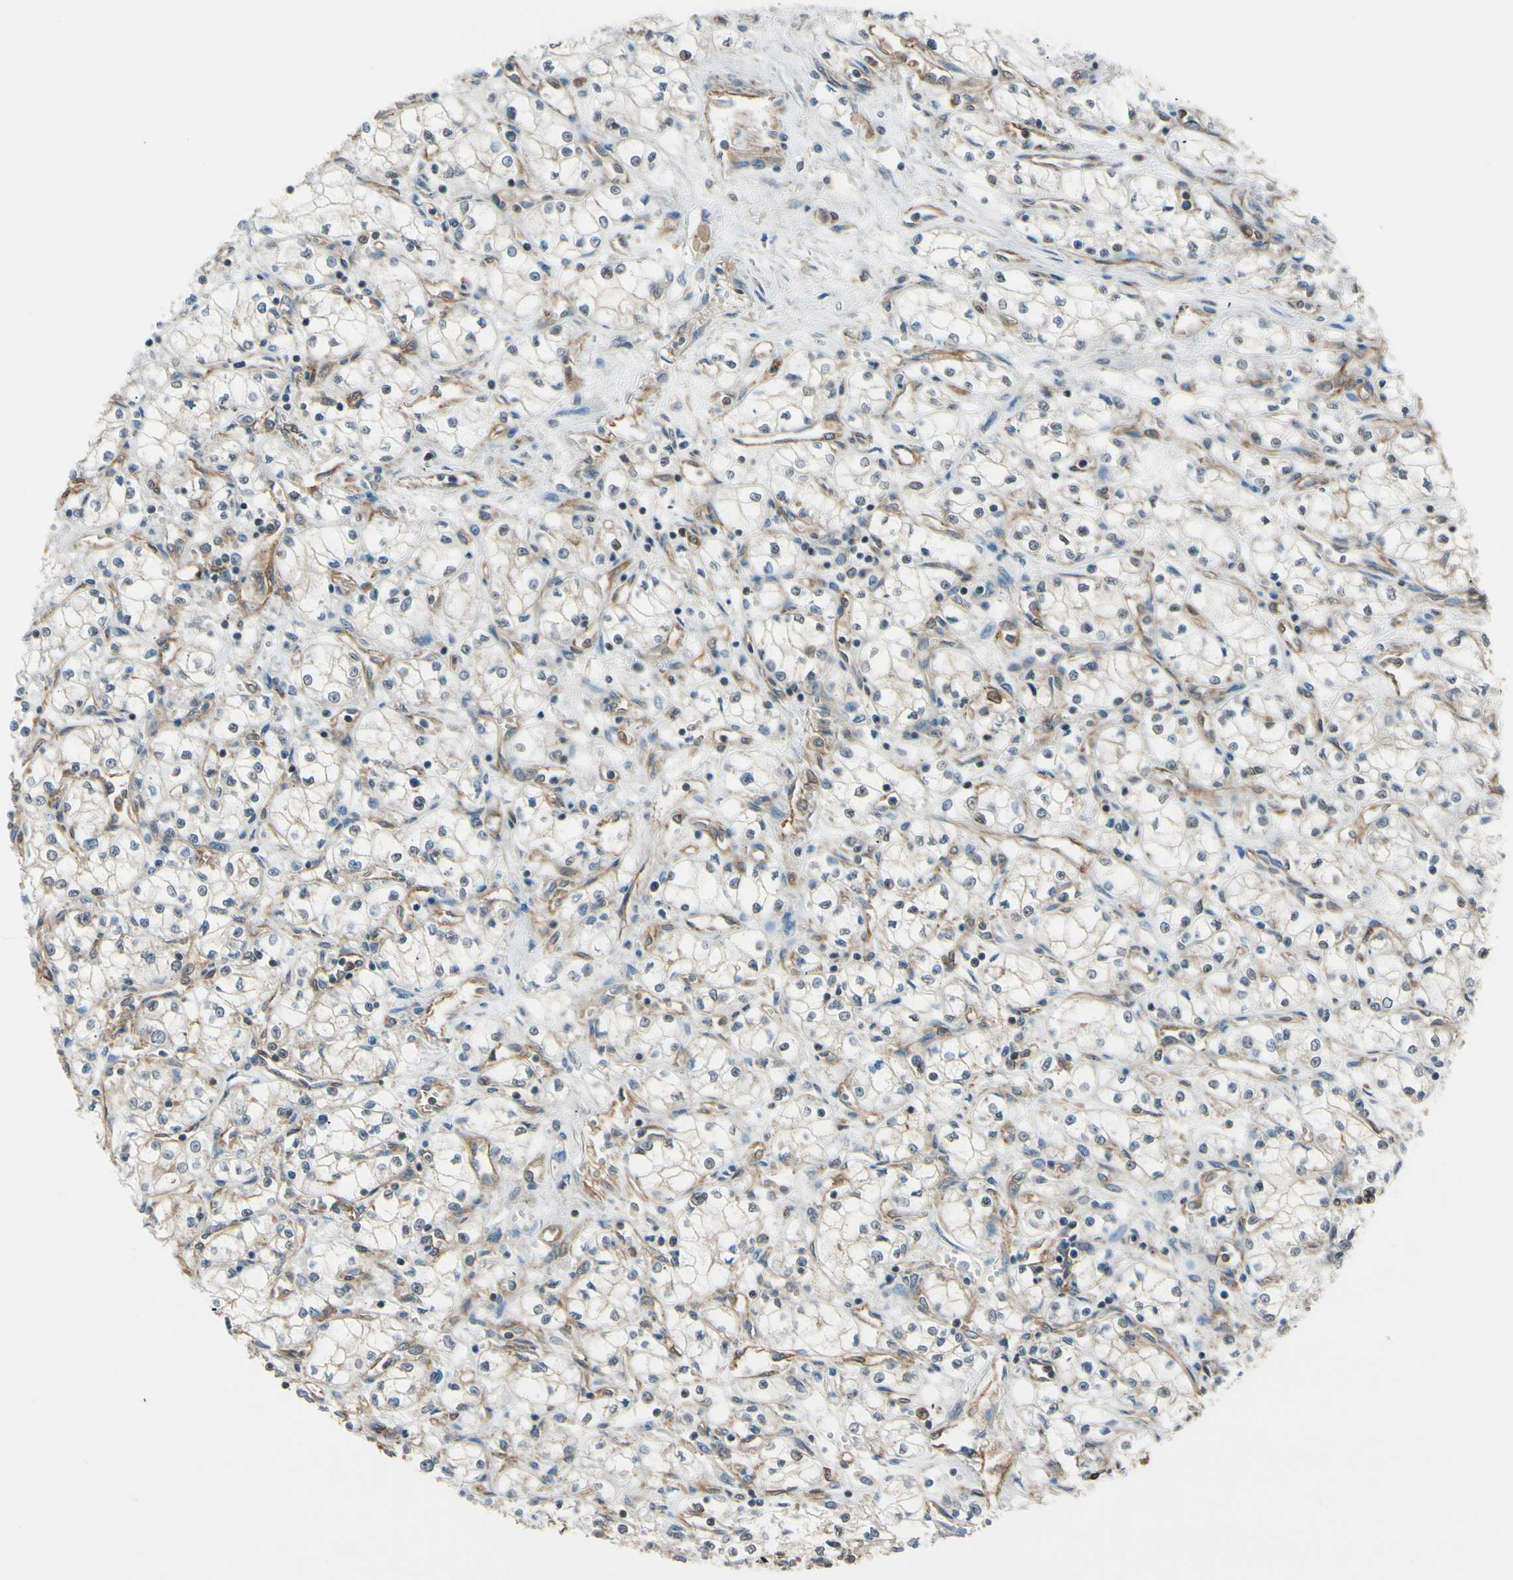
{"staining": {"intensity": "weak", "quantity": "<25%", "location": "cytoplasmic/membranous"}, "tissue": "renal cancer", "cell_type": "Tumor cells", "image_type": "cancer", "snomed": [{"axis": "morphology", "description": "Normal tissue, NOS"}, {"axis": "morphology", "description": "Adenocarcinoma, NOS"}, {"axis": "topography", "description": "Kidney"}], "caption": "Protein analysis of renal cancer (adenocarcinoma) reveals no significant expression in tumor cells. Nuclei are stained in blue.", "gene": "EPS15", "patient": {"sex": "male", "age": 59}}